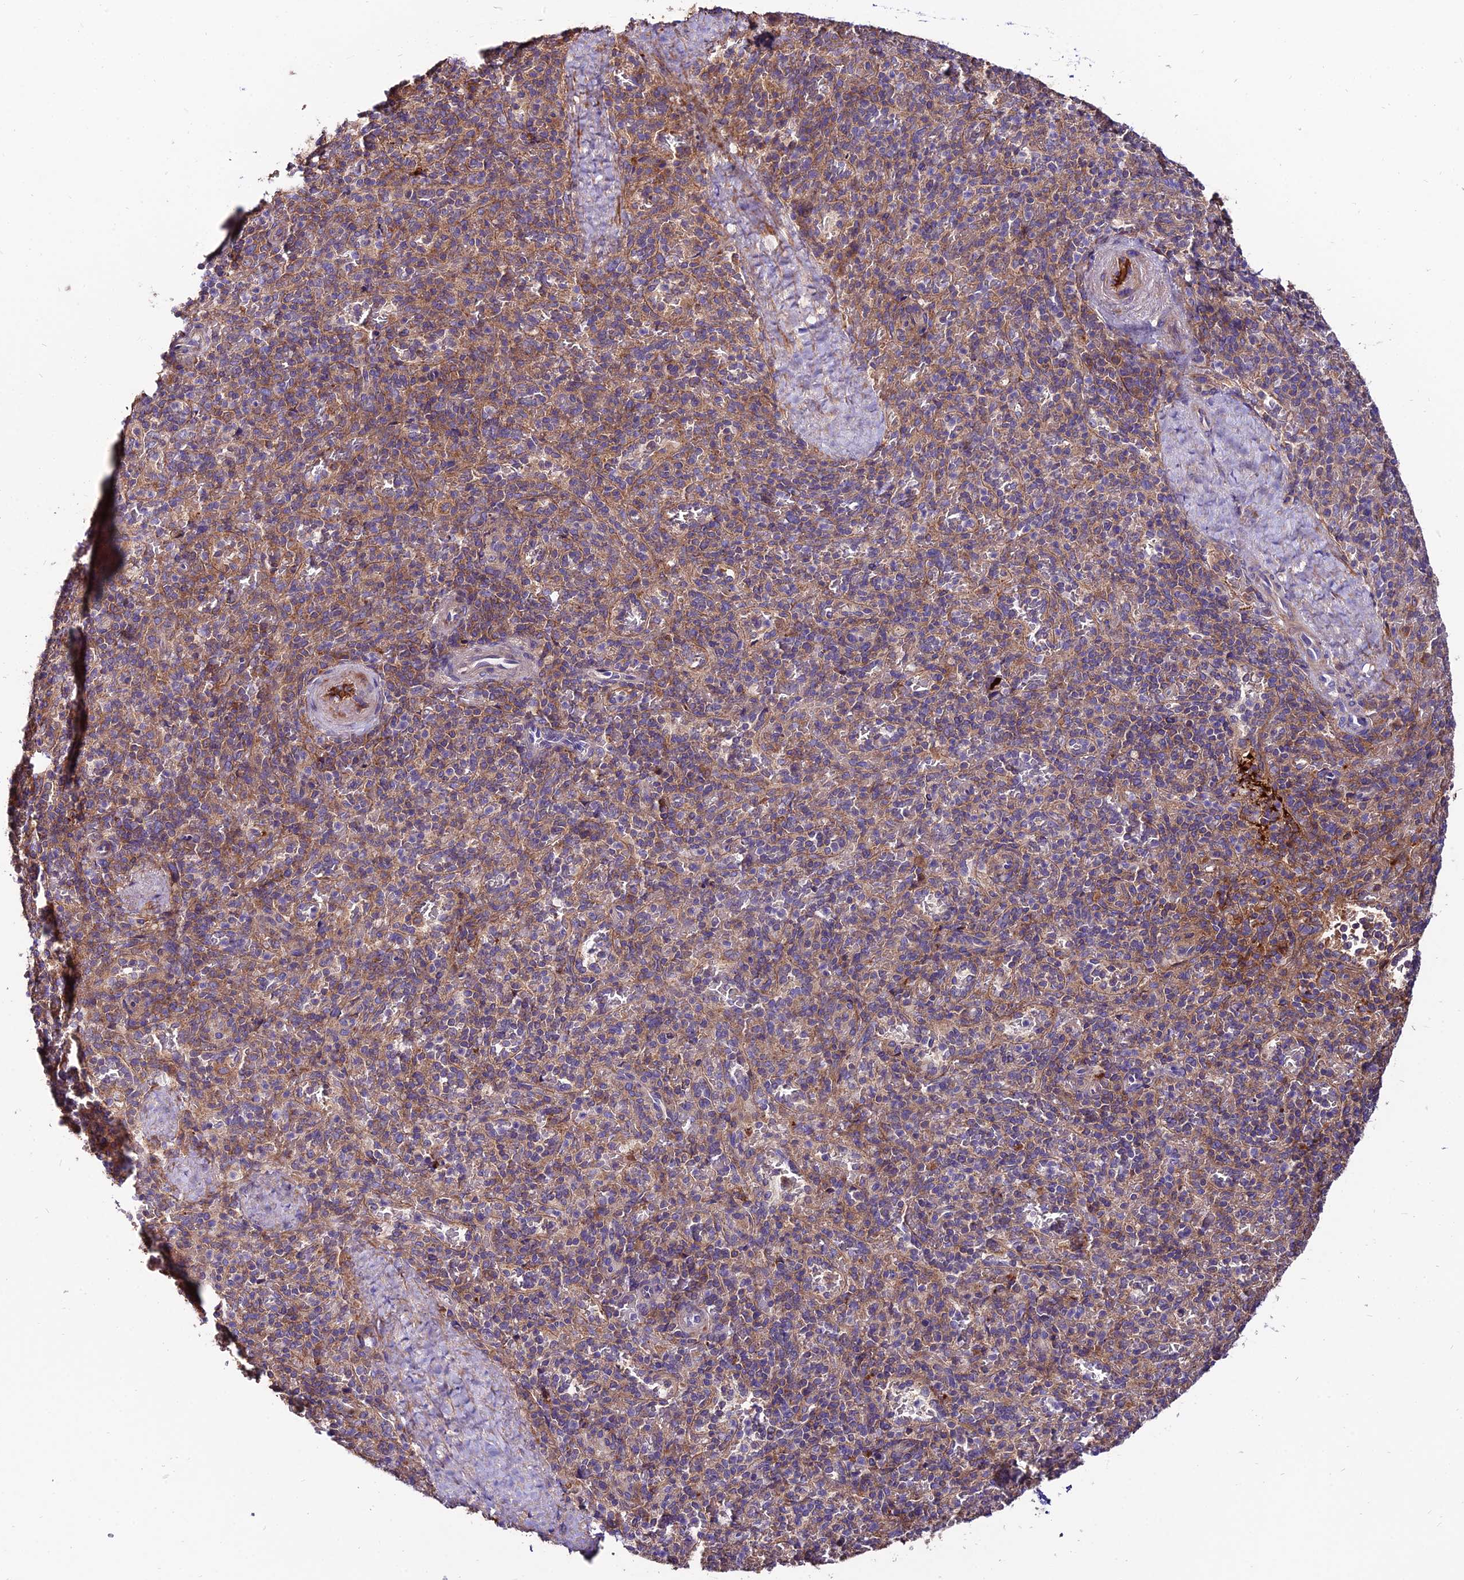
{"staining": {"intensity": "moderate", "quantity": "25%-75%", "location": "cytoplasmic/membranous"}, "tissue": "spleen", "cell_type": "Cells in red pulp", "image_type": "normal", "snomed": [{"axis": "morphology", "description": "Normal tissue, NOS"}, {"axis": "topography", "description": "Spleen"}], "caption": "Normal spleen reveals moderate cytoplasmic/membranous staining in about 25%-75% of cells in red pulp, visualized by immunohistochemistry.", "gene": "PYM1", "patient": {"sex": "male", "age": 82}}